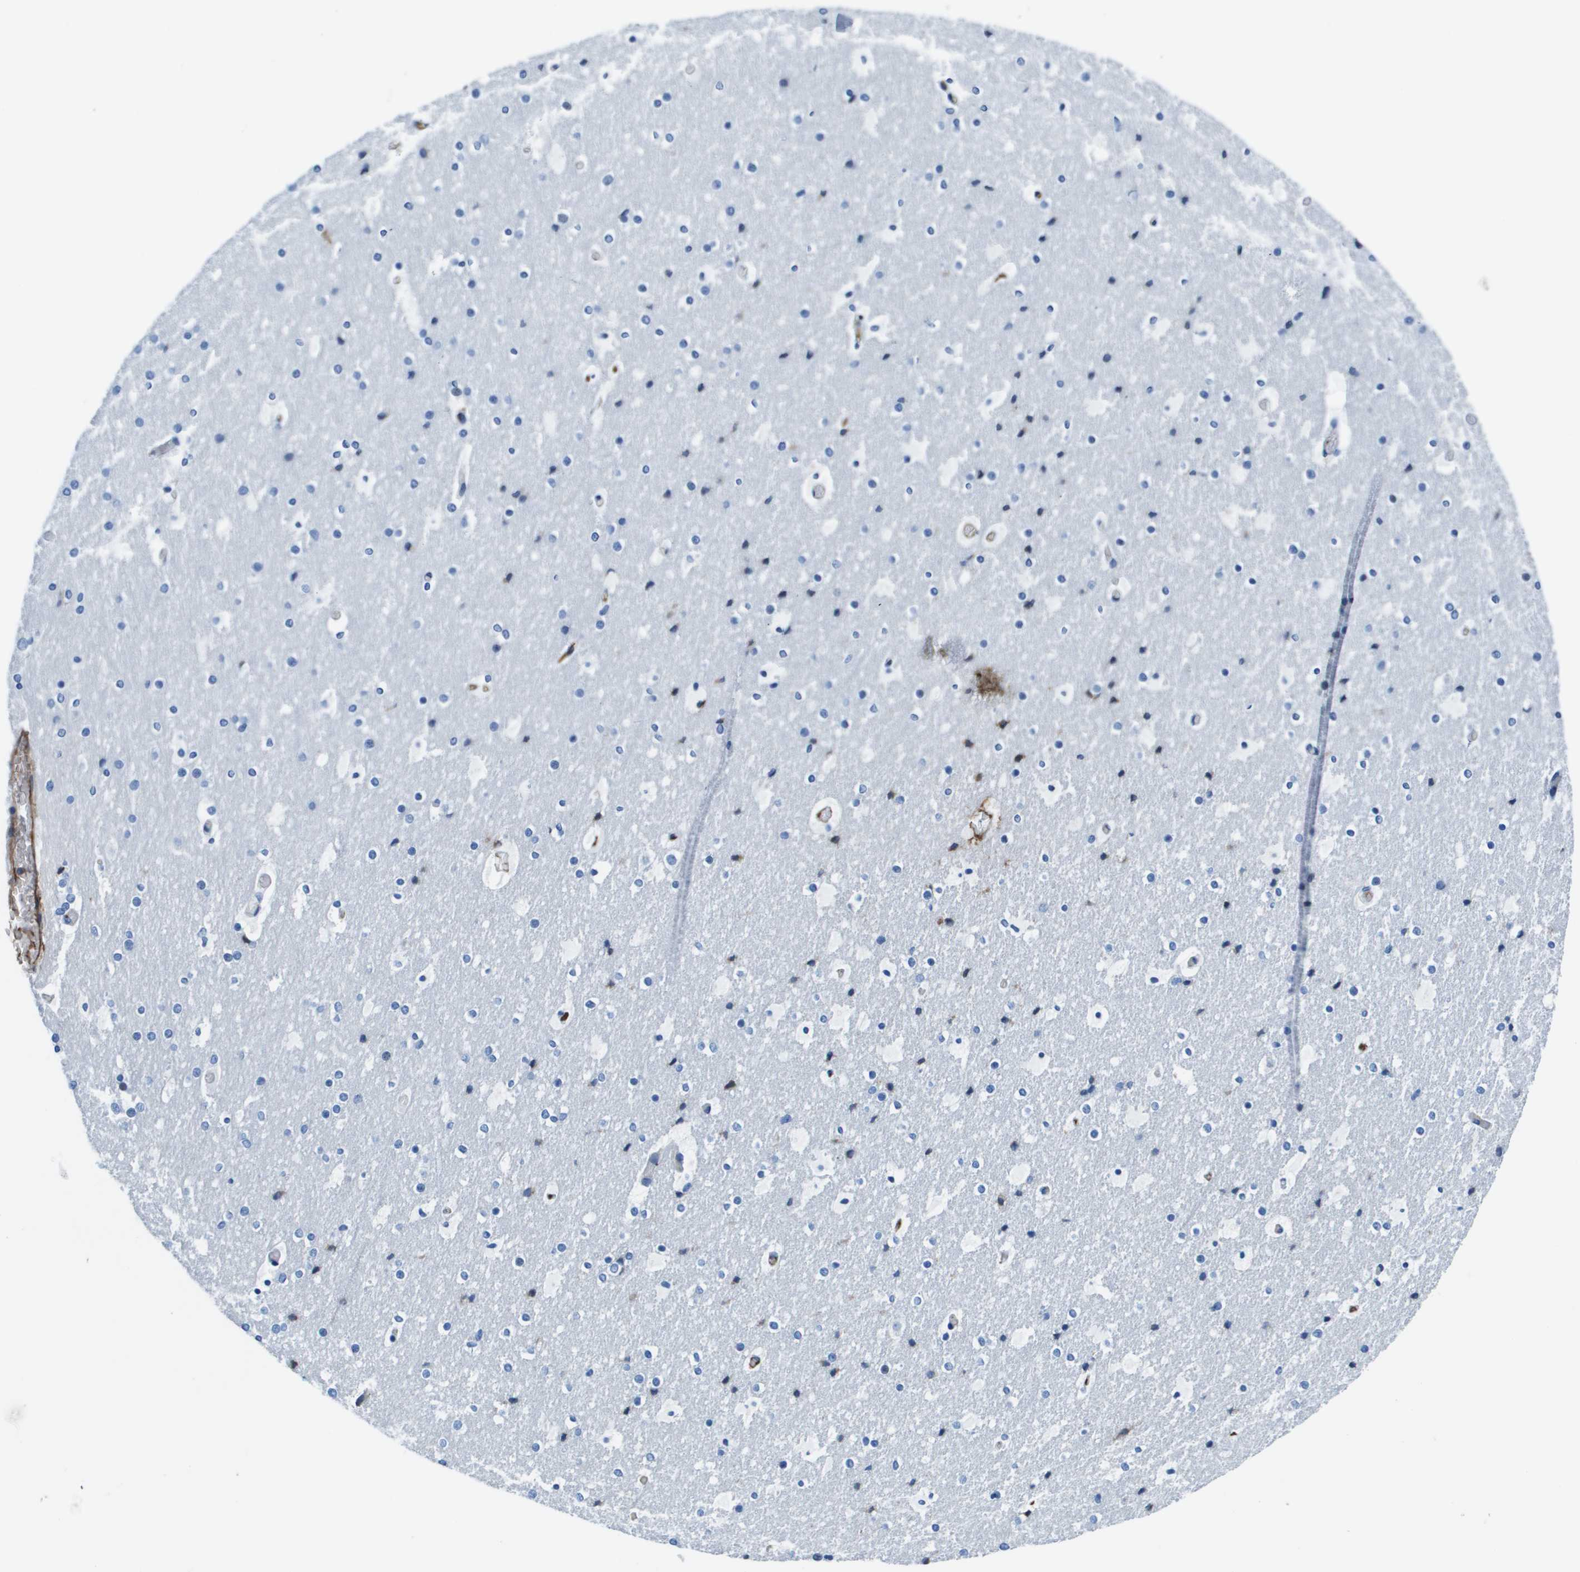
{"staining": {"intensity": "moderate", "quantity": ">75%", "location": "cytoplasmic/membranous"}, "tissue": "cerebral cortex", "cell_type": "Endothelial cells", "image_type": "normal", "snomed": [{"axis": "morphology", "description": "Normal tissue, NOS"}, {"axis": "topography", "description": "Cerebral cortex"}], "caption": "The immunohistochemical stain shows moderate cytoplasmic/membranous expression in endothelial cells of normal cerebral cortex.", "gene": "VTN", "patient": {"sex": "male", "age": 57}}